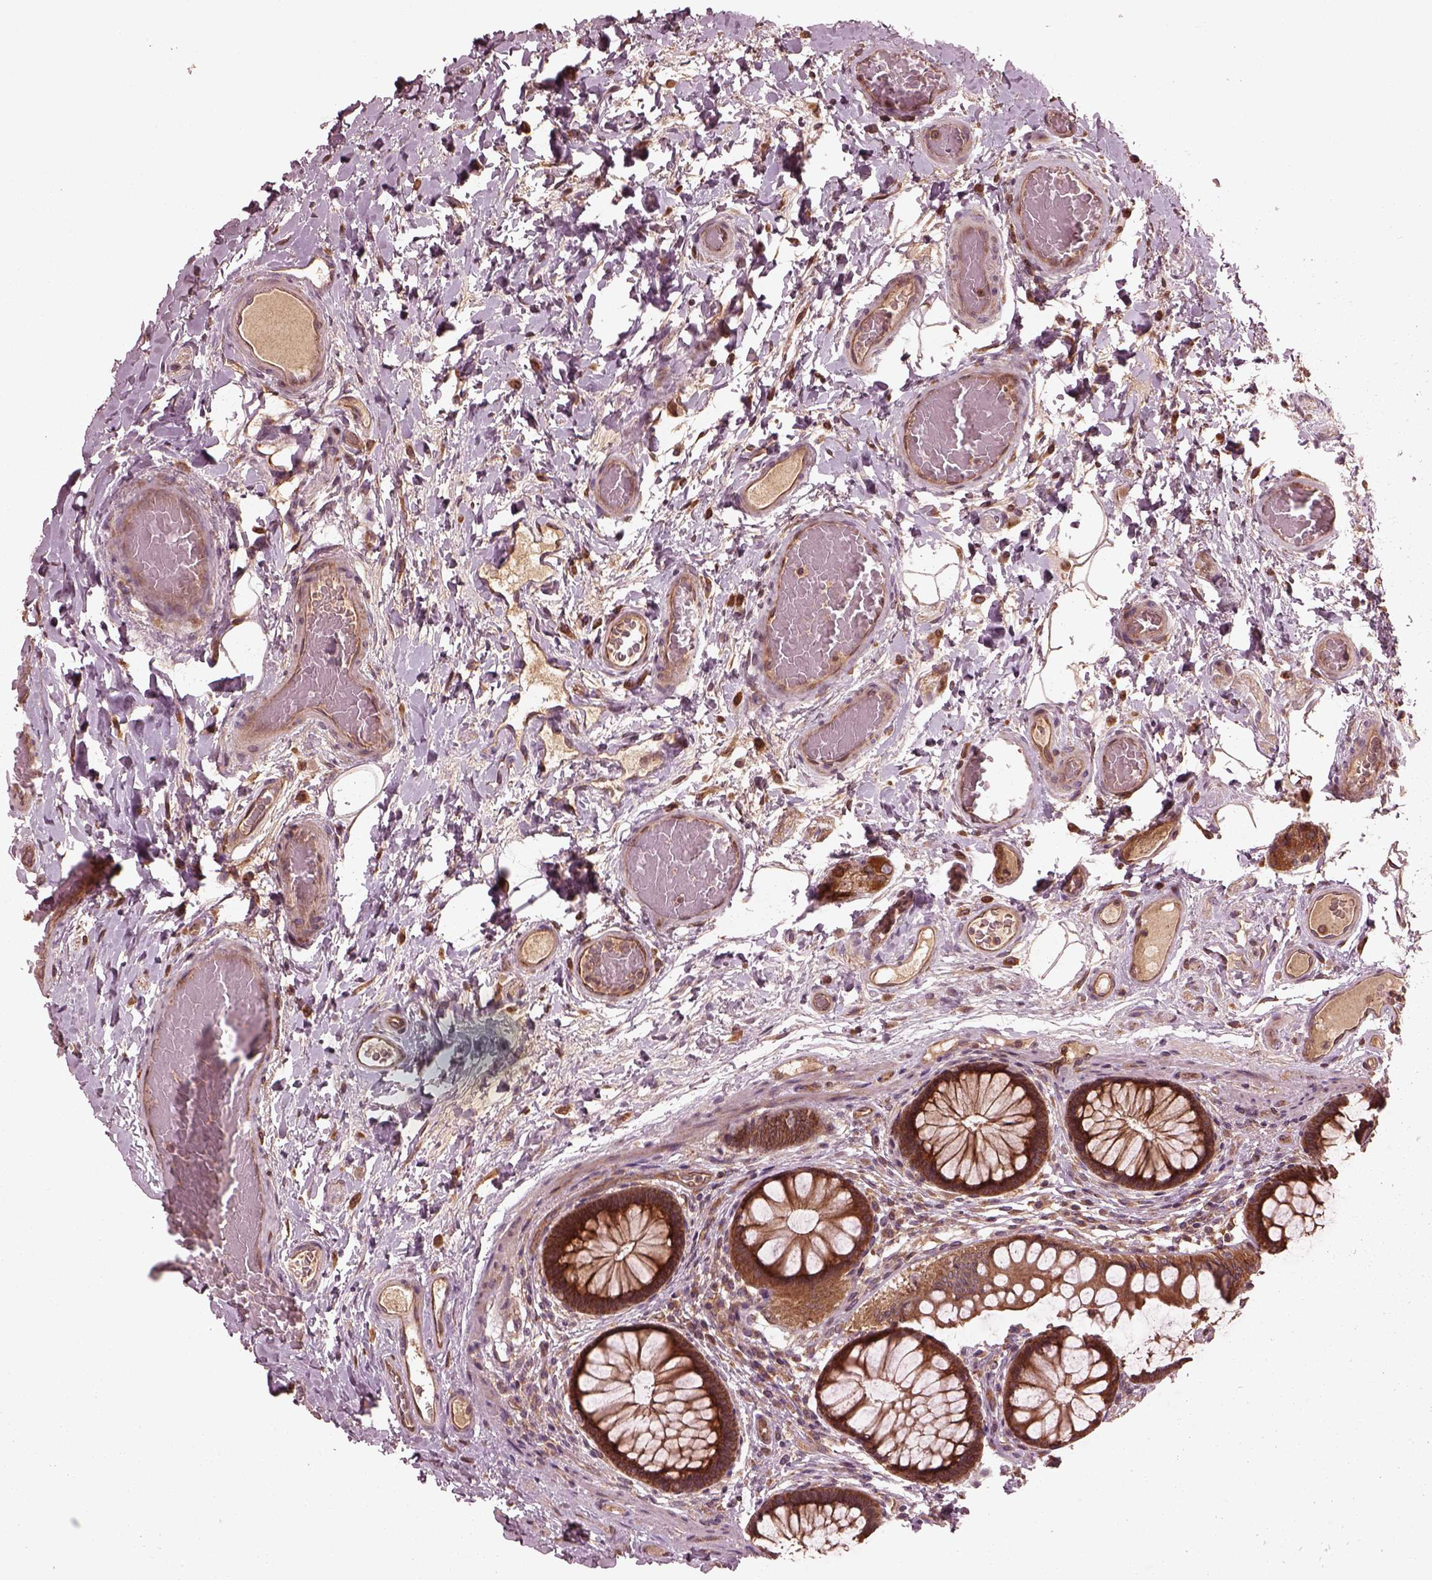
{"staining": {"intensity": "moderate", "quantity": "25%-75%", "location": "cytoplasmic/membranous"}, "tissue": "colon", "cell_type": "Endothelial cells", "image_type": "normal", "snomed": [{"axis": "morphology", "description": "Normal tissue, NOS"}, {"axis": "topography", "description": "Colon"}], "caption": "Protein expression analysis of normal colon shows moderate cytoplasmic/membranous expression in approximately 25%-75% of endothelial cells.", "gene": "PIK3R2", "patient": {"sex": "female", "age": 65}}